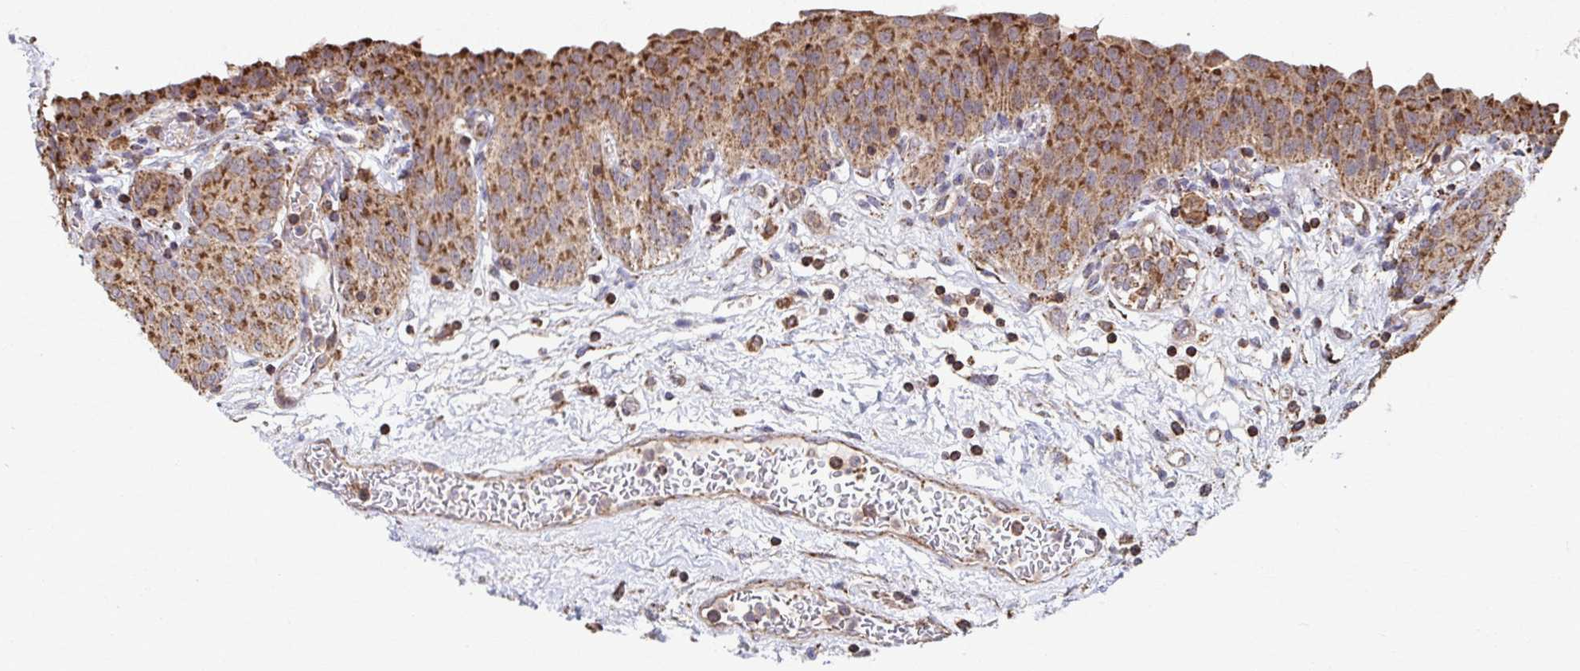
{"staining": {"intensity": "moderate", "quantity": ">75%", "location": "cytoplasmic/membranous"}, "tissue": "urinary bladder", "cell_type": "Urothelial cells", "image_type": "normal", "snomed": [{"axis": "morphology", "description": "Normal tissue, NOS"}, {"axis": "topography", "description": "Urinary bladder"}], "caption": "IHC of normal human urinary bladder shows medium levels of moderate cytoplasmic/membranous staining in about >75% of urothelial cells.", "gene": "KLHL34", "patient": {"sex": "male", "age": 68}}